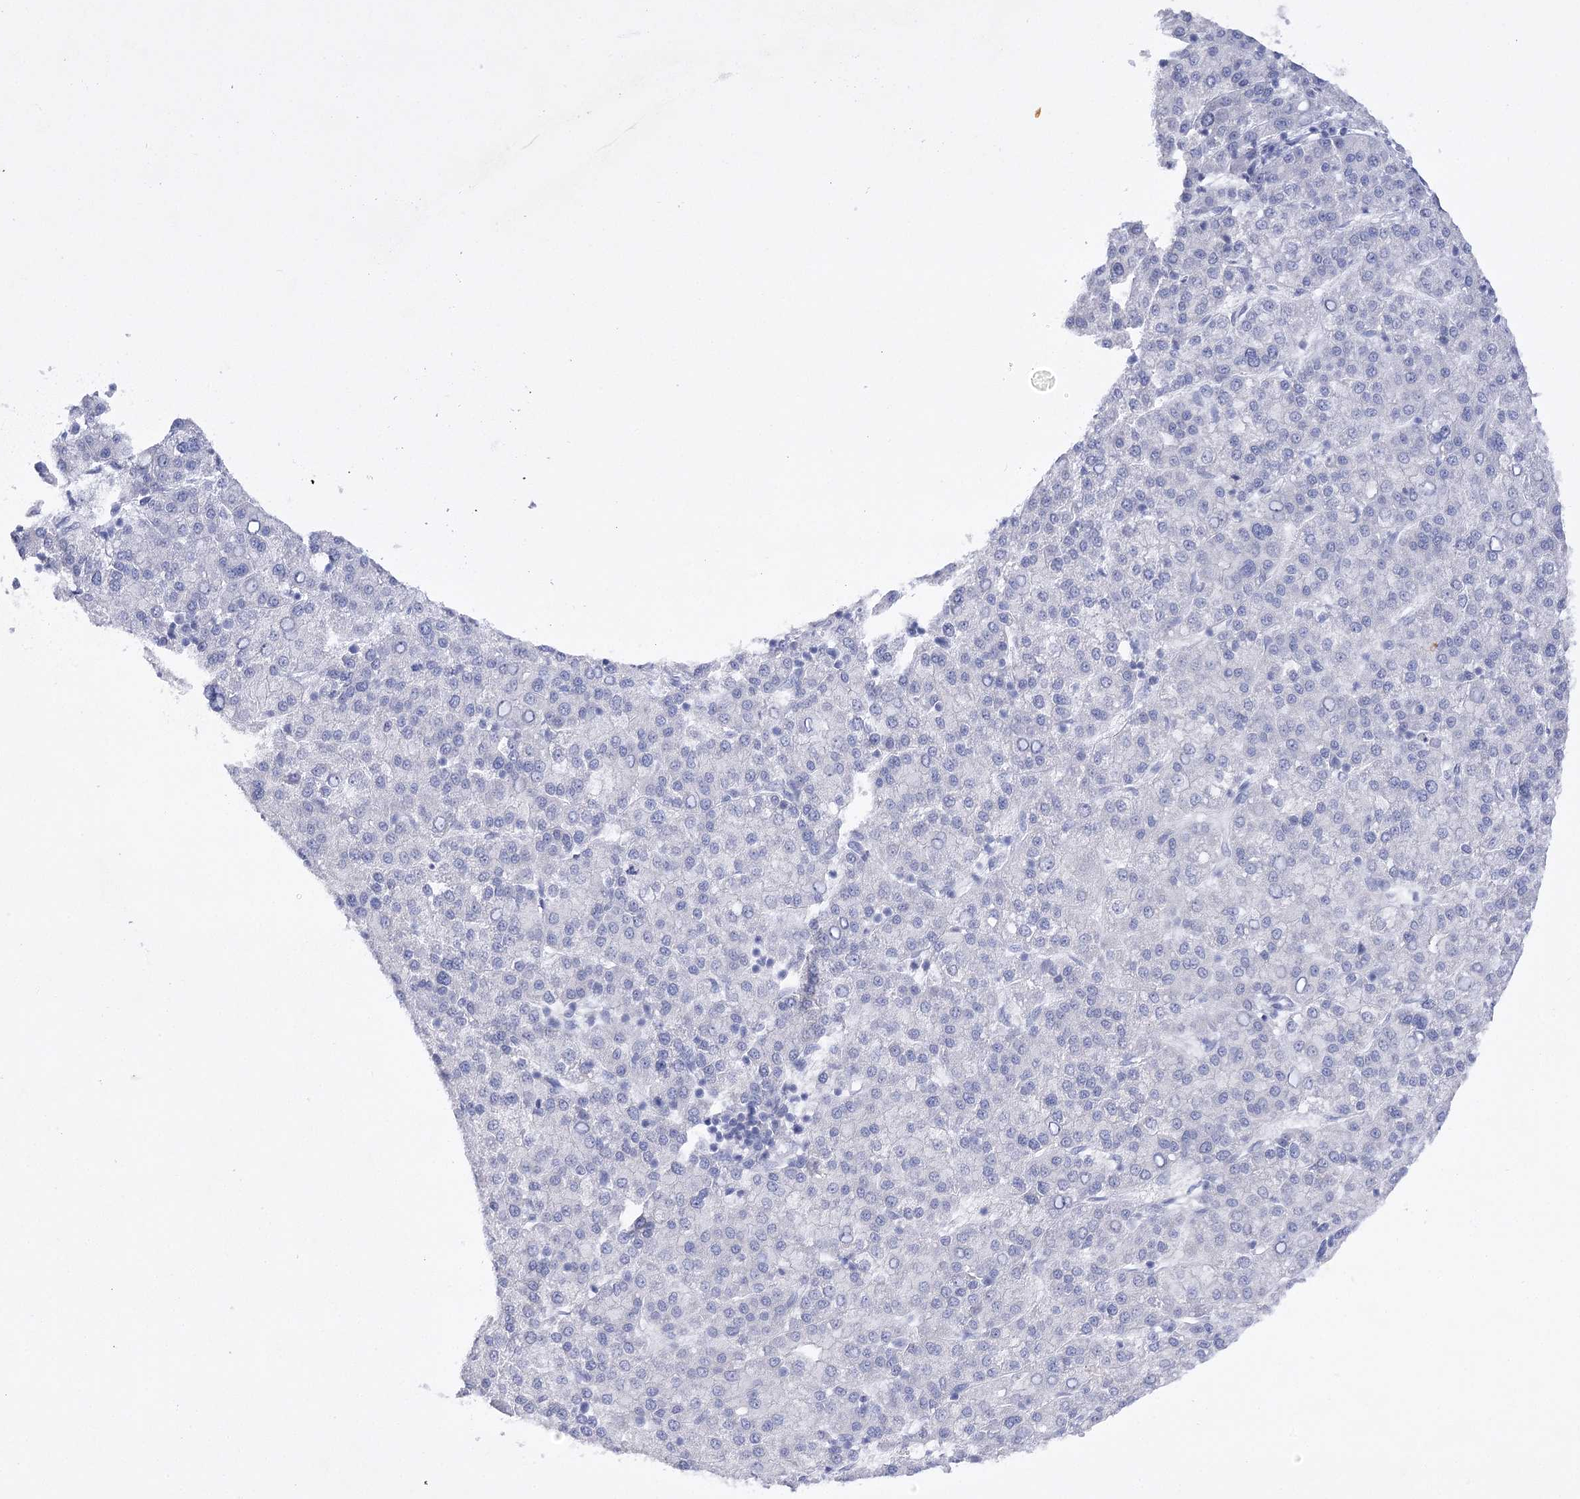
{"staining": {"intensity": "negative", "quantity": "none", "location": "none"}, "tissue": "liver cancer", "cell_type": "Tumor cells", "image_type": "cancer", "snomed": [{"axis": "morphology", "description": "Carcinoma, Hepatocellular, NOS"}, {"axis": "topography", "description": "Liver"}], "caption": "There is no significant expression in tumor cells of liver cancer.", "gene": "BCR", "patient": {"sex": "female", "age": 58}}